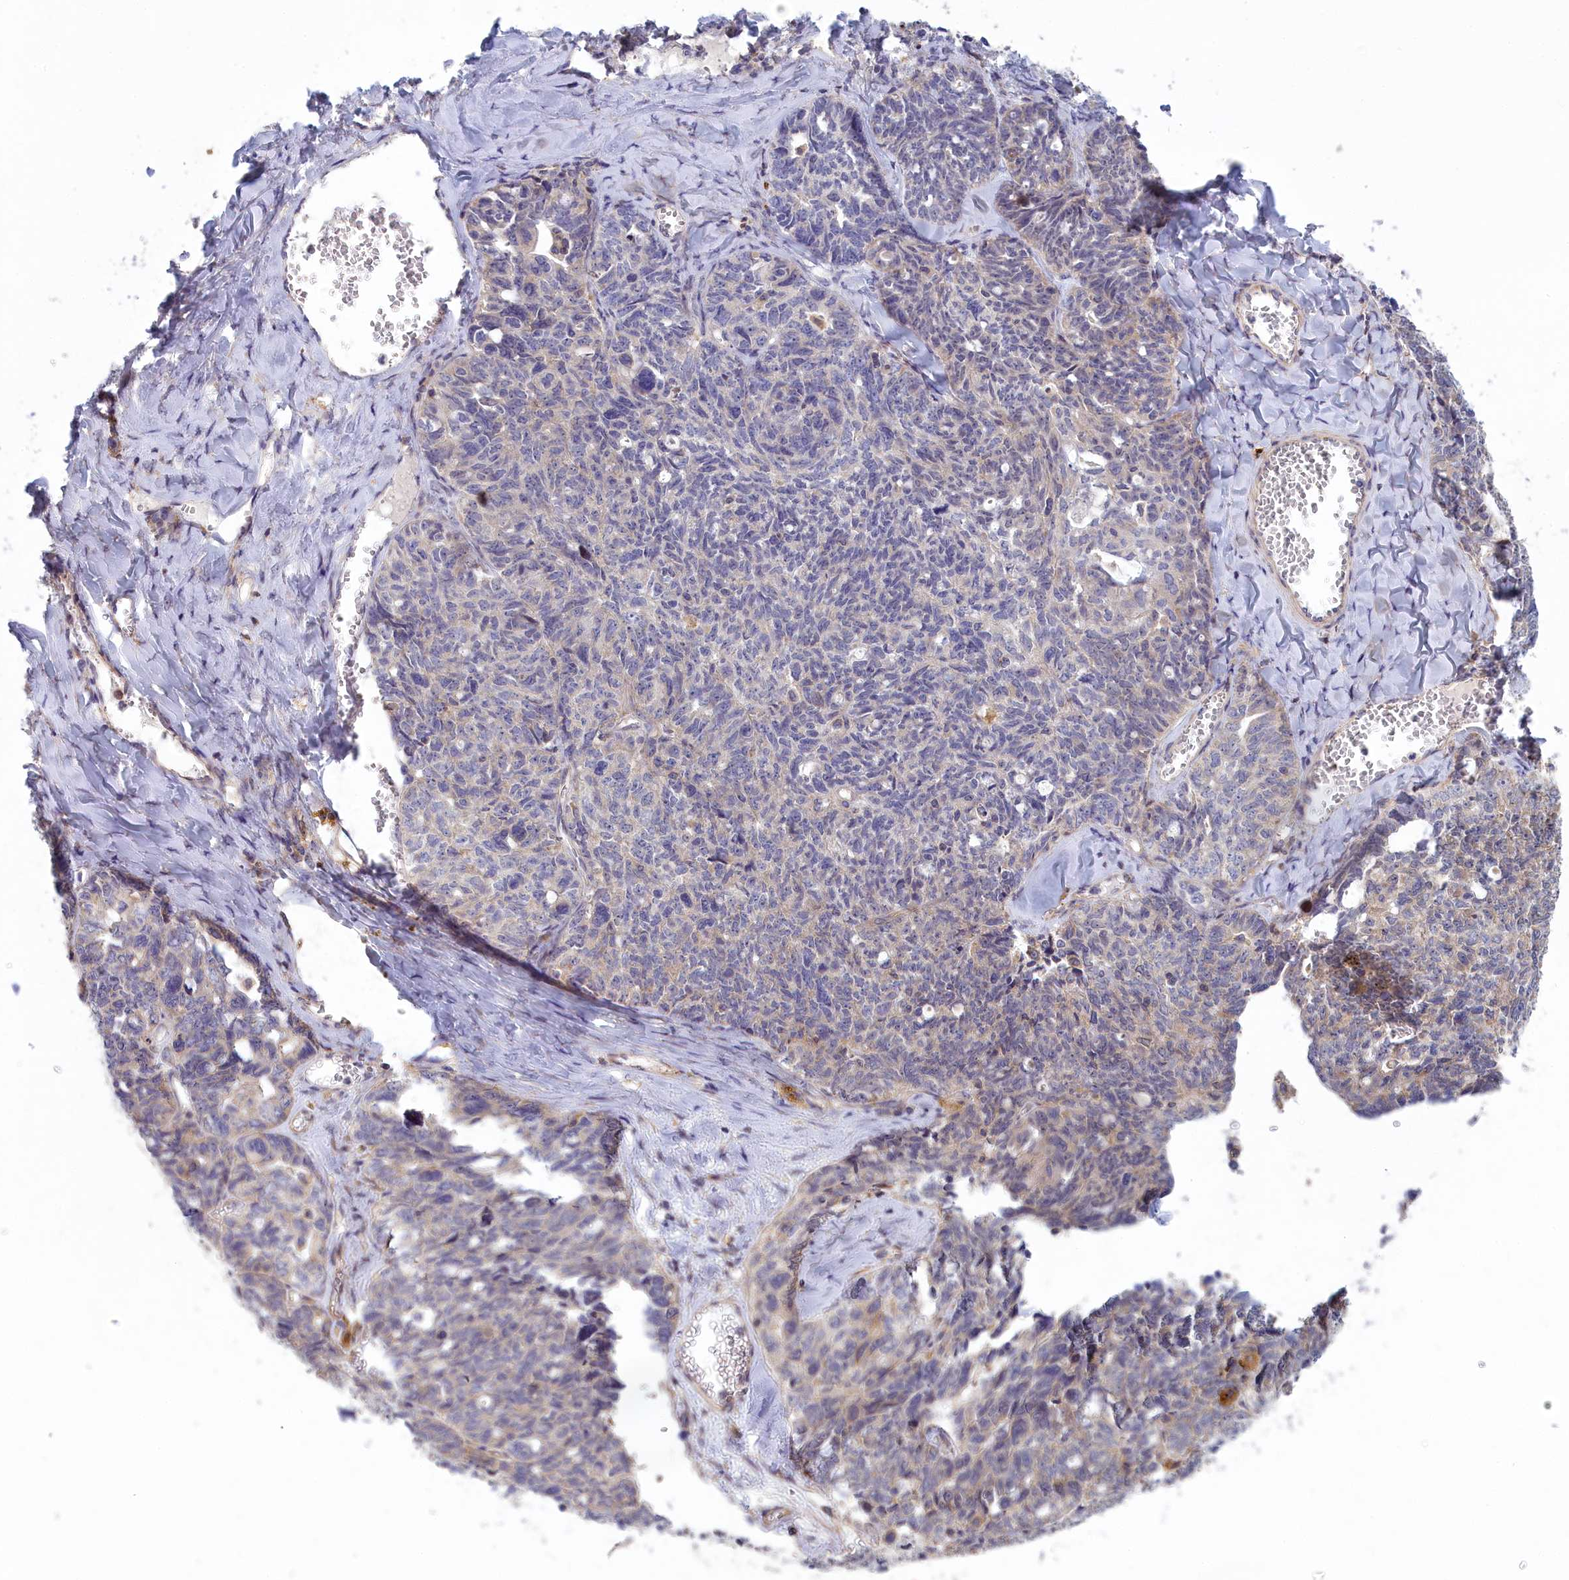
{"staining": {"intensity": "negative", "quantity": "none", "location": "none"}, "tissue": "ovarian cancer", "cell_type": "Tumor cells", "image_type": "cancer", "snomed": [{"axis": "morphology", "description": "Cystadenocarcinoma, serous, NOS"}, {"axis": "topography", "description": "Ovary"}], "caption": "This photomicrograph is of serous cystadenocarcinoma (ovarian) stained with immunohistochemistry (IHC) to label a protein in brown with the nuclei are counter-stained blue. There is no staining in tumor cells.", "gene": "BLTP2", "patient": {"sex": "female", "age": 79}}